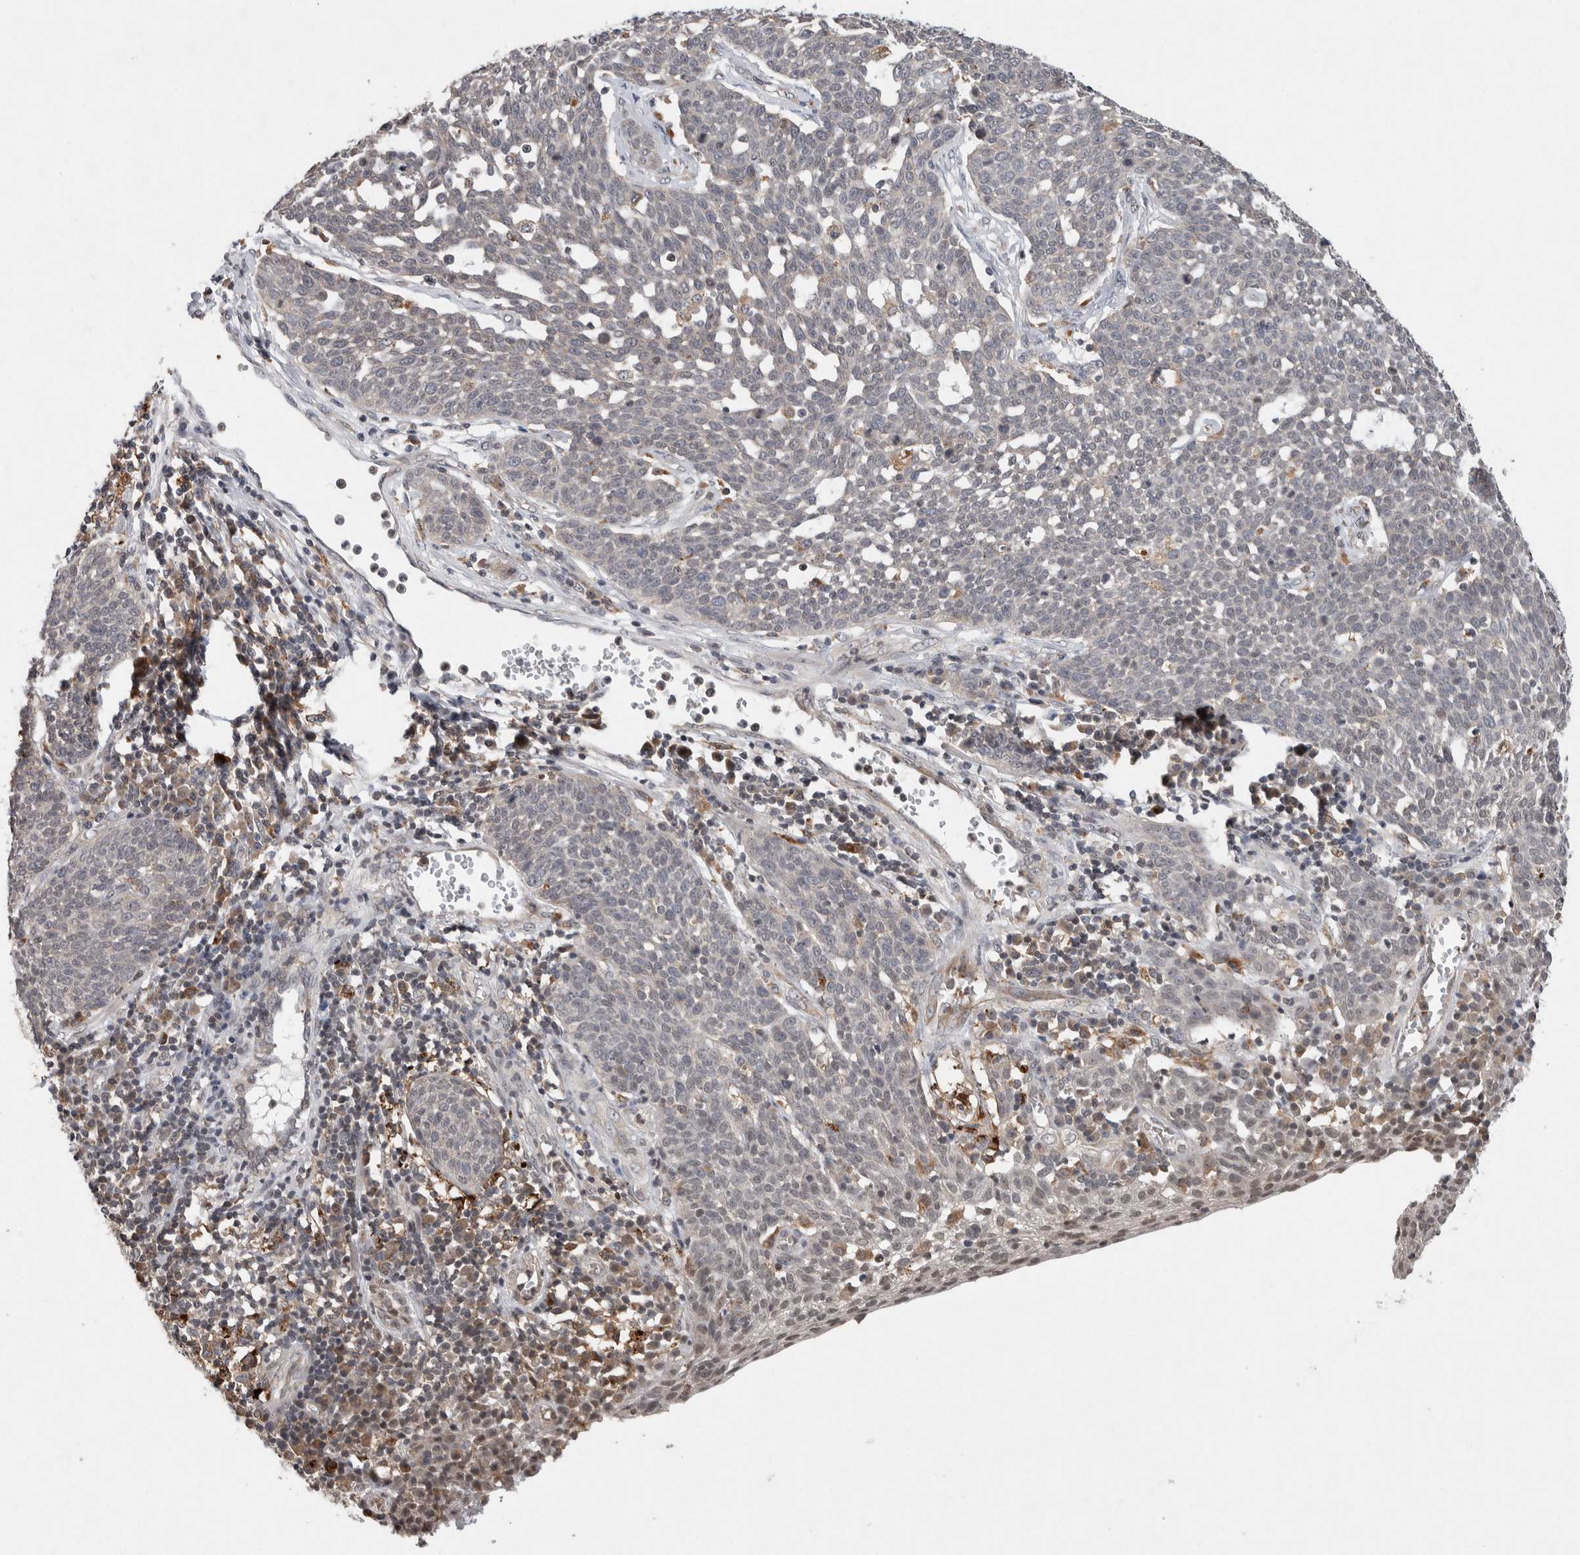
{"staining": {"intensity": "negative", "quantity": "none", "location": "none"}, "tissue": "cervical cancer", "cell_type": "Tumor cells", "image_type": "cancer", "snomed": [{"axis": "morphology", "description": "Squamous cell carcinoma, NOS"}, {"axis": "topography", "description": "Cervix"}], "caption": "A high-resolution histopathology image shows immunohistochemistry staining of cervical squamous cell carcinoma, which shows no significant staining in tumor cells. (IHC, brightfield microscopy, high magnification).", "gene": "KCNK1", "patient": {"sex": "female", "age": 34}}